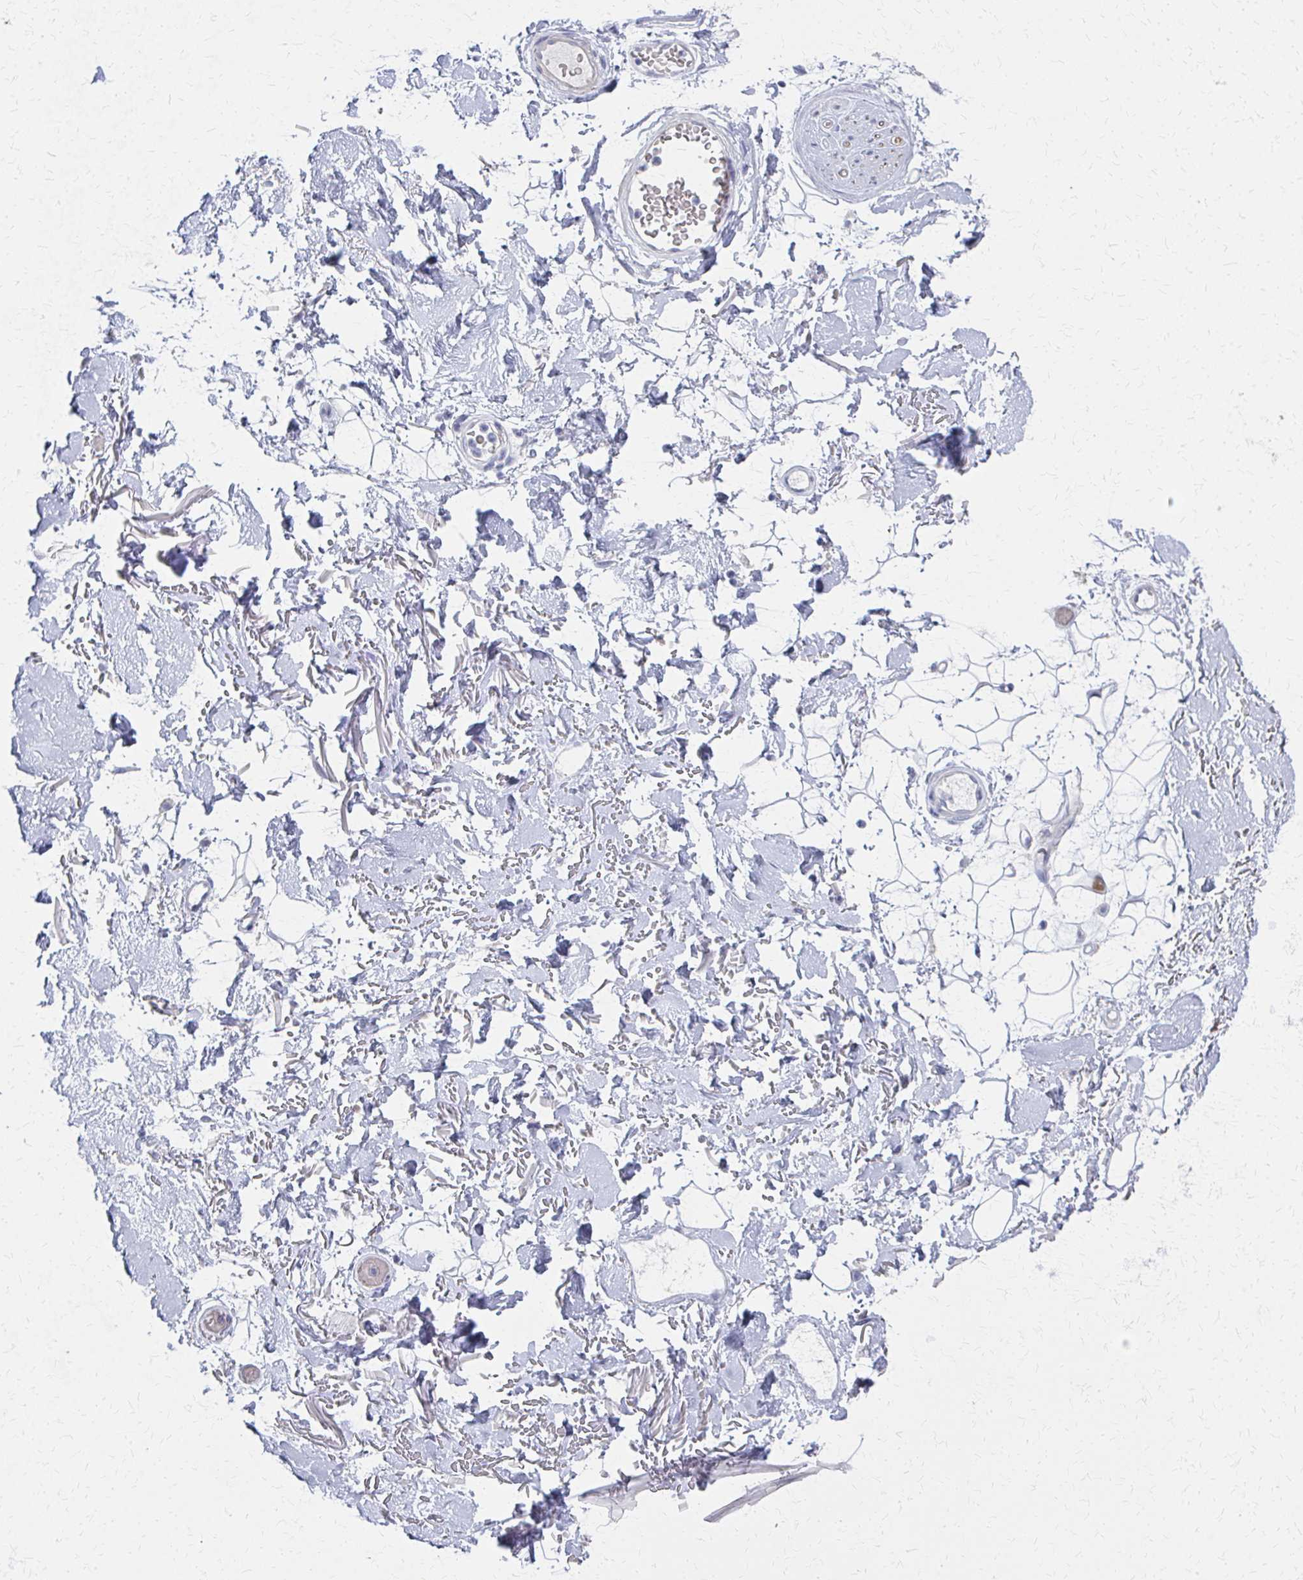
{"staining": {"intensity": "negative", "quantity": "none", "location": "none"}, "tissue": "adipose tissue", "cell_type": "Adipocytes", "image_type": "normal", "snomed": [{"axis": "morphology", "description": "Normal tissue, NOS"}, {"axis": "topography", "description": "Anal"}, {"axis": "topography", "description": "Peripheral nerve tissue"}], "caption": "Image shows no significant protein positivity in adipocytes of normal adipose tissue. (Stains: DAB IHC with hematoxylin counter stain, Microscopy: brightfield microscopy at high magnification).", "gene": "MS4A2", "patient": {"sex": "male", "age": 78}}